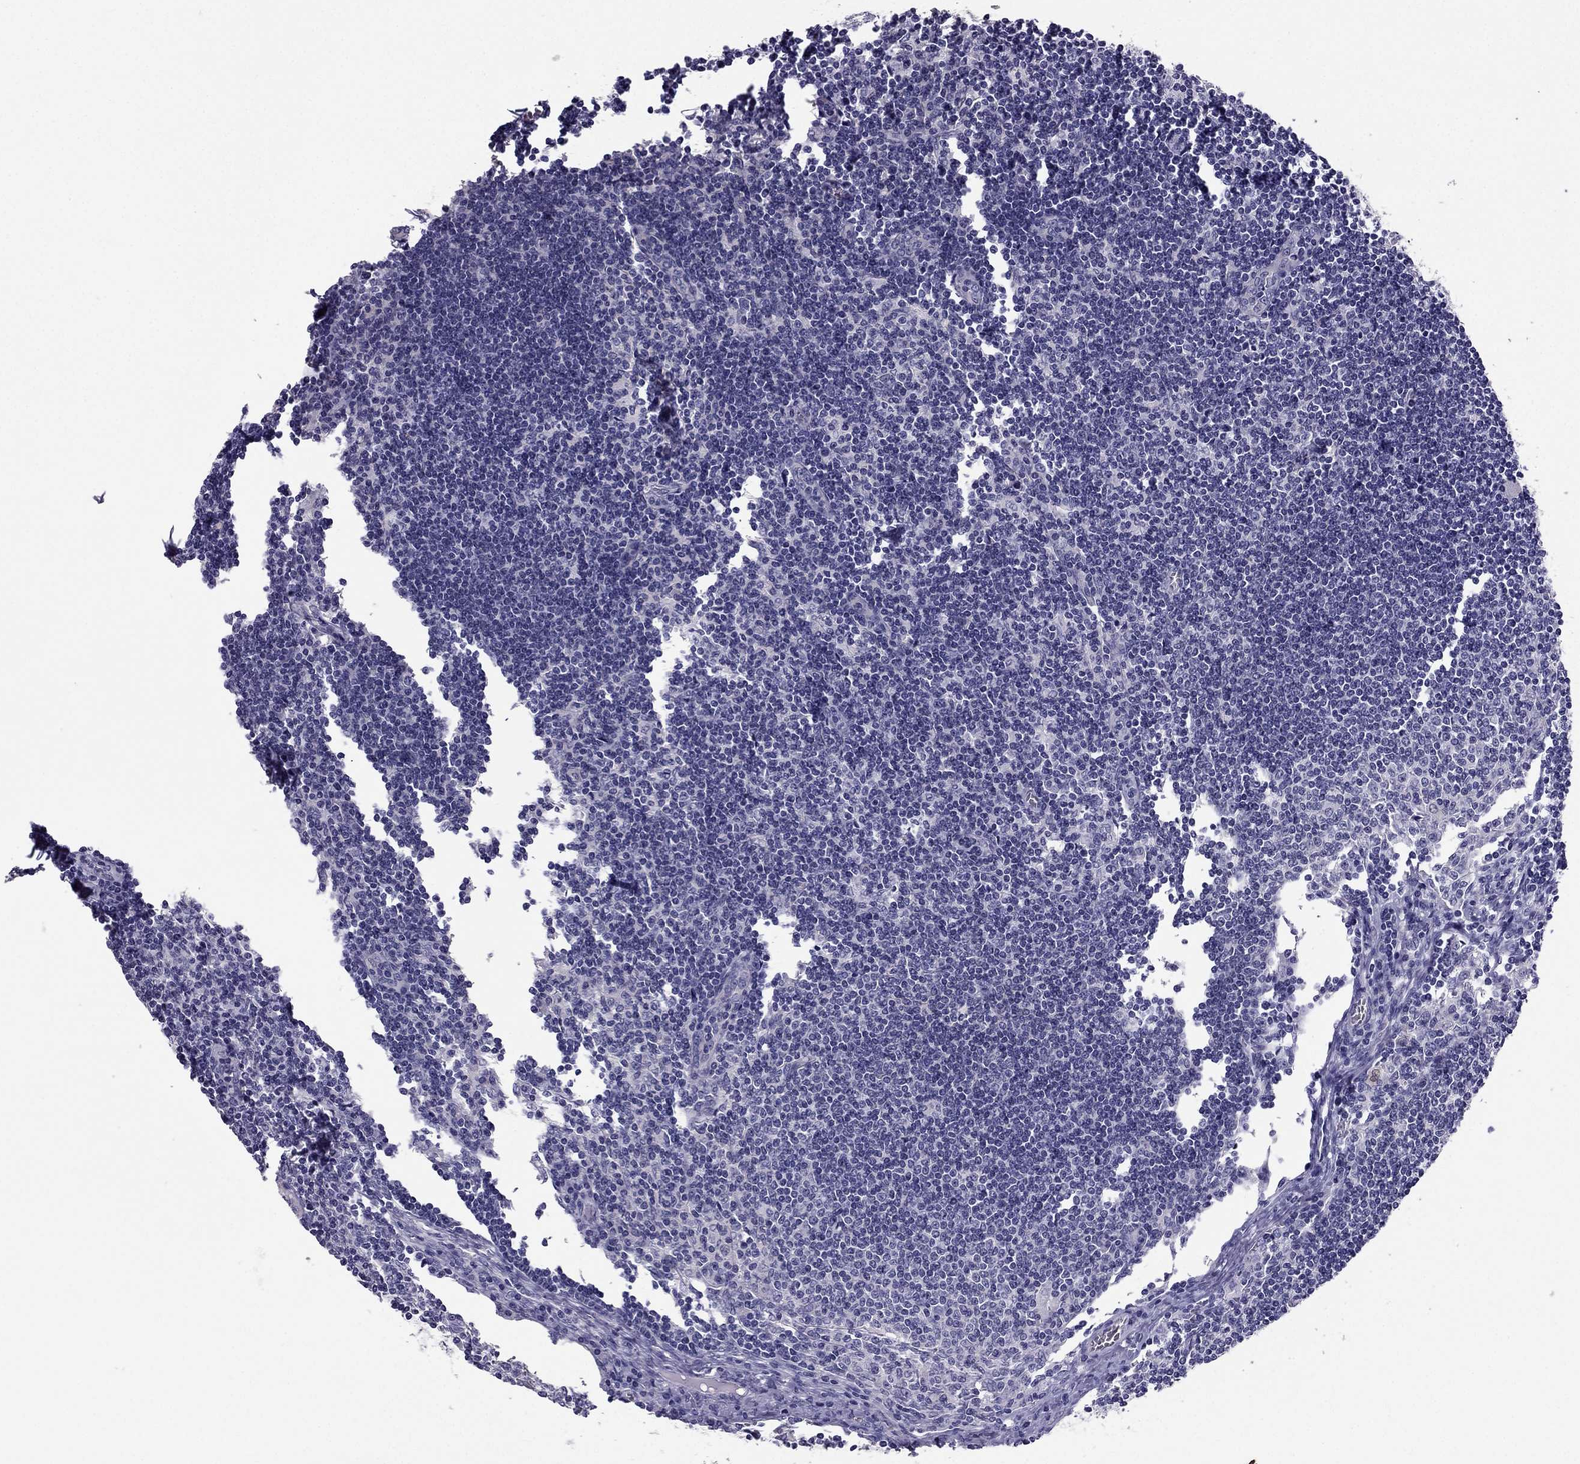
{"staining": {"intensity": "negative", "quantity": "none", "location": "none"}, "tissue": "lymph node", "cell_type": "Germinal center cells", "image_type": "normal", "snomed": [{"axis": "morphology", "description": "Normal tissue, NOS"}, {"axis": "topography", "description": "Lymph node"}], "caption": "Human lymph node stained for a protein using IHC demonstrates no expression in germinal center cells.", "gene": "SYT5", "patient": {"sex": "male", "age": 59}}